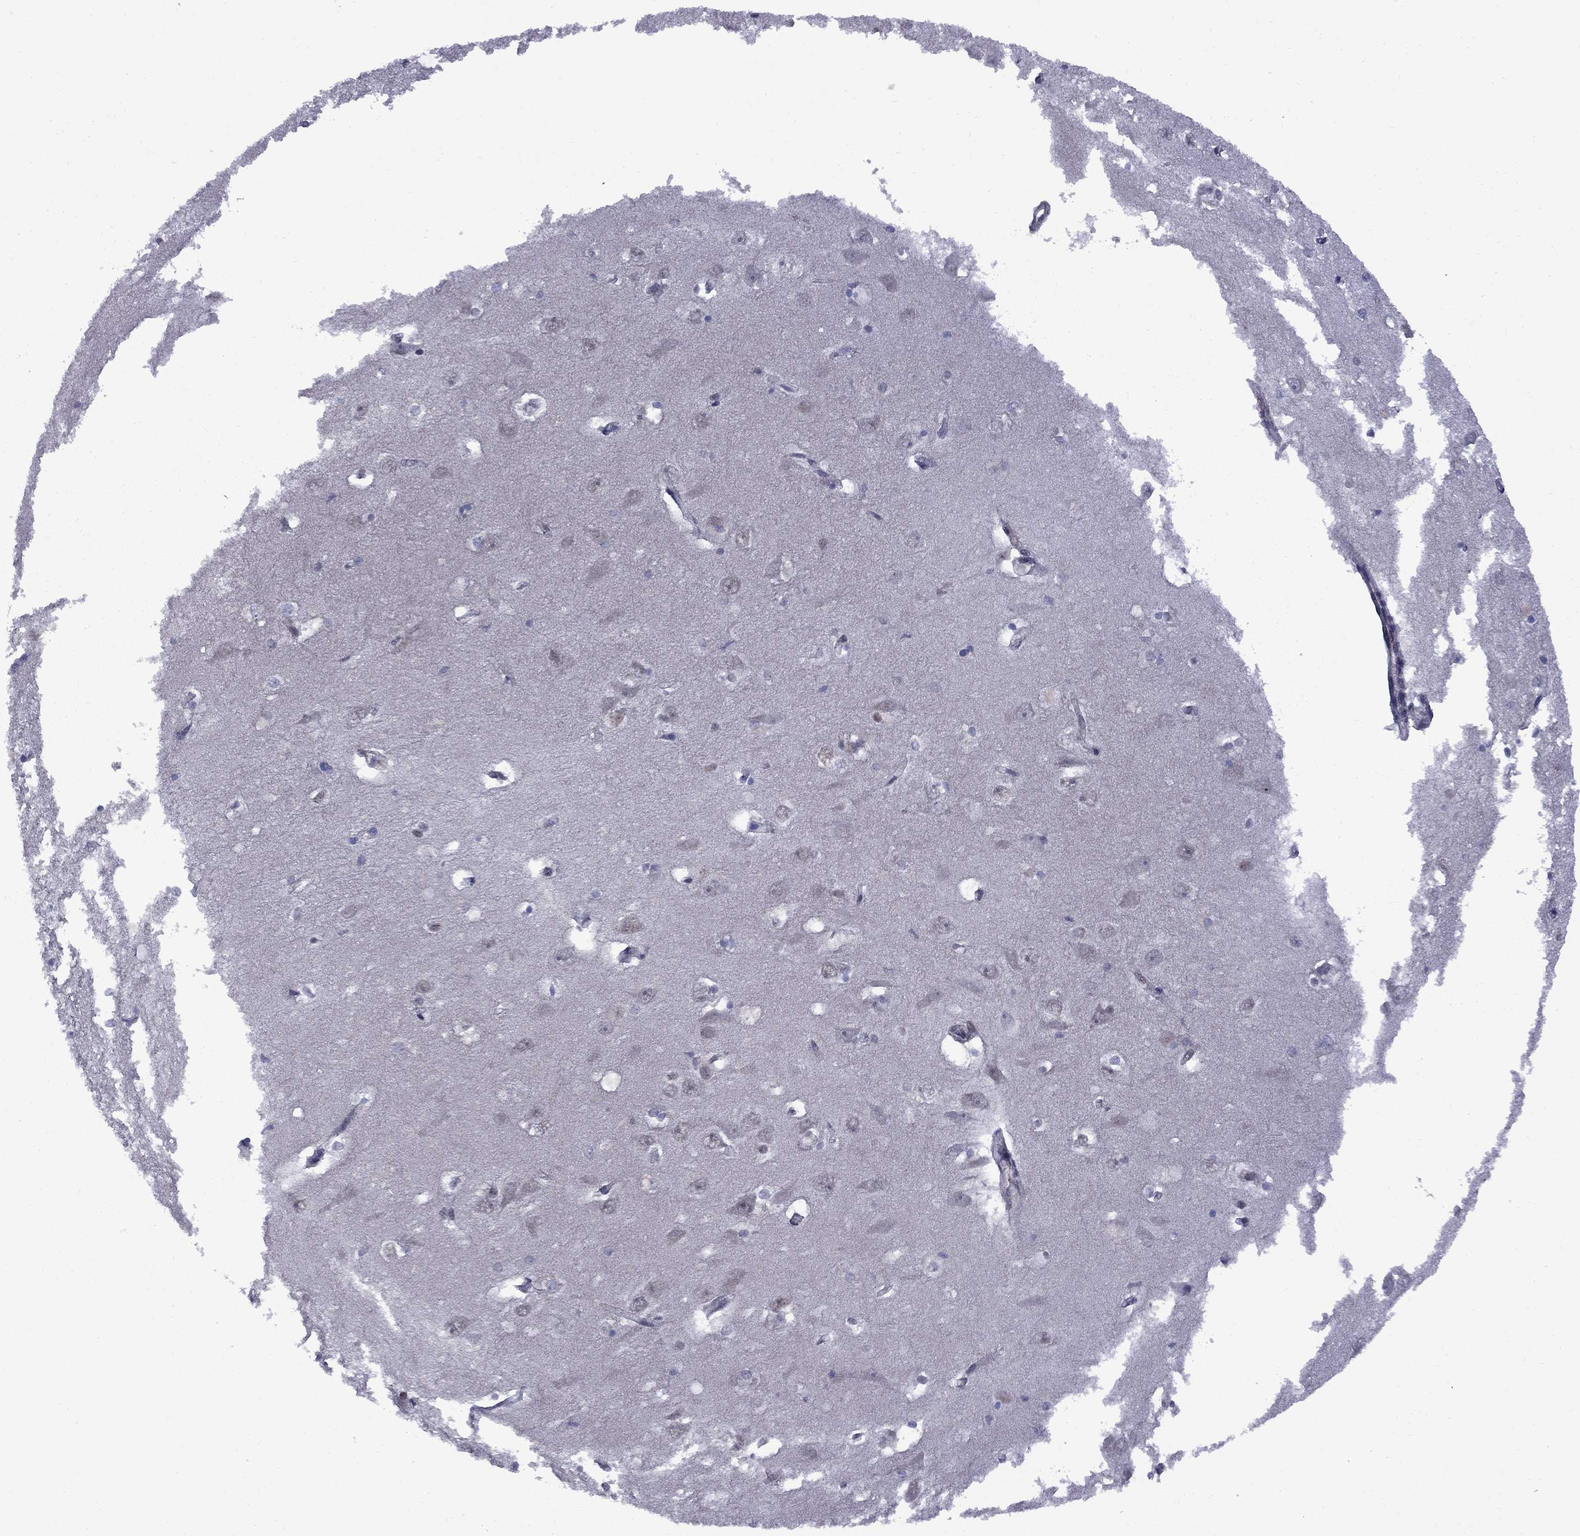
{"staining": {"intensity": "negative", "quantity": "none", "location": "none"}, "tissue": "hippocampus", "cell_type": "Glial cells", "image_type": "normal", "snomed": [{"axis": "morphology", "description": "Normal tissue, NOS"}, {"axis": "topography", "description": "Lateral ventricle wall"}, {"axis": "topography", "description": "Hippocampus"}], "caption": "Immunohistochemistry image of normal hippocampus: human hippocampus stained with DAB (3,3'-diaminobenzidine) displays no significant protein expression in glial cells. (Brightfield microscopy of DAB (3,3'-diaminobenzidine) IHC at high magnification).", "gene": "BRF1", "patient": {"sex": "female", "age": 63}}